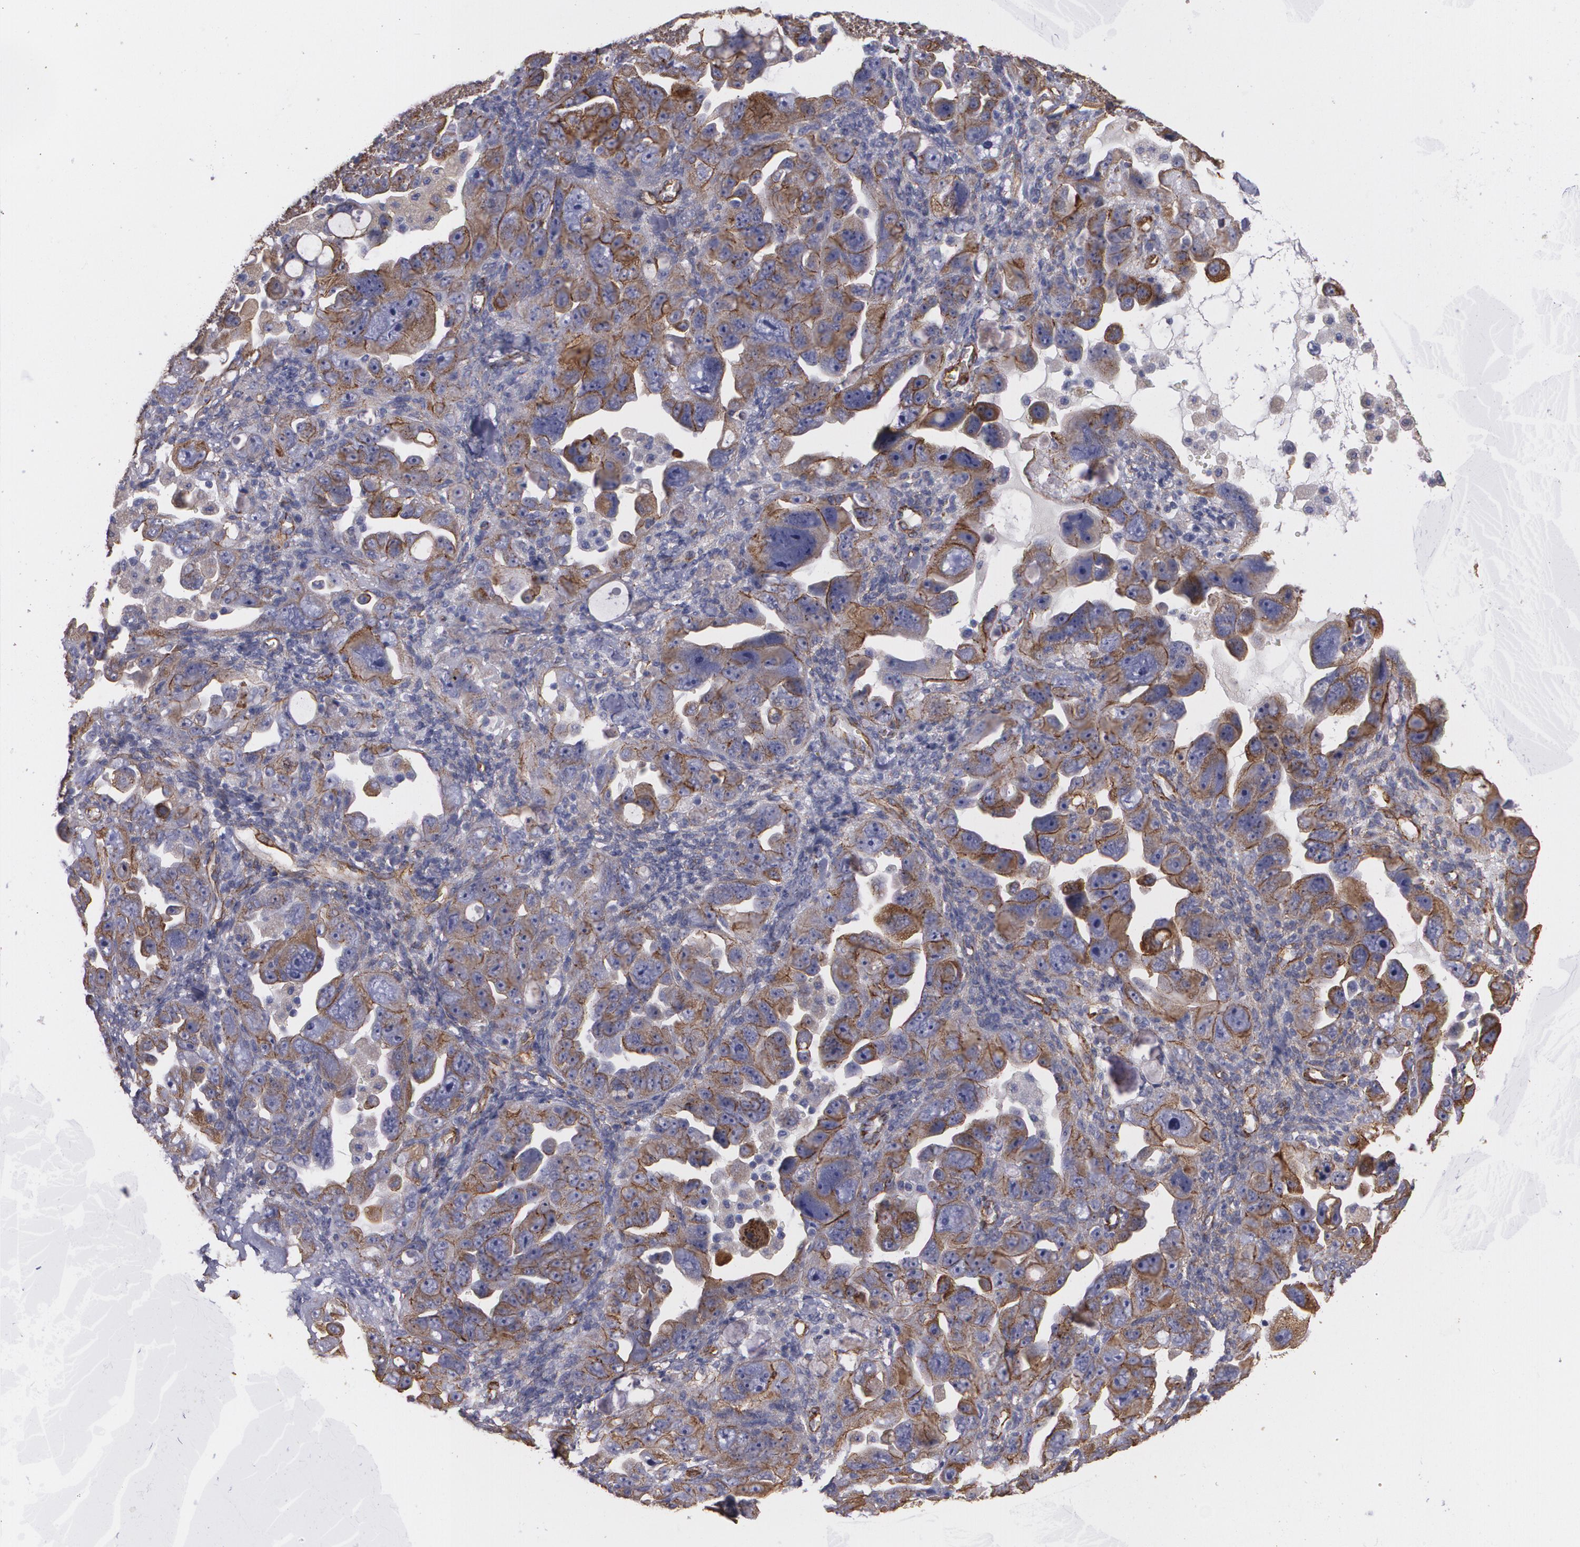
{"staining": {"intensity": "moderate", "quantity": ">75%", "location": "cytoplasmic/membranous"}, "tissue": "ovarian cancer", "cell_type": "Tumor cells", "image_type": "cancer", "snomed": [{"axis": "morphology", "description": "Cystadenocarcinoma, serous, NOS"}, {"axis": "topography", "description": "Ovary"}], "caption": "A micrograph showing moderate cytoplasmic/membranous positivity in approximately >75% of tumor cells in serous cystadenocarcinoma (ovarian), as visualized by brown immunohistochemical staining.", "gene": "TJP1", "patient": {"sex": "female", "age": 66}}